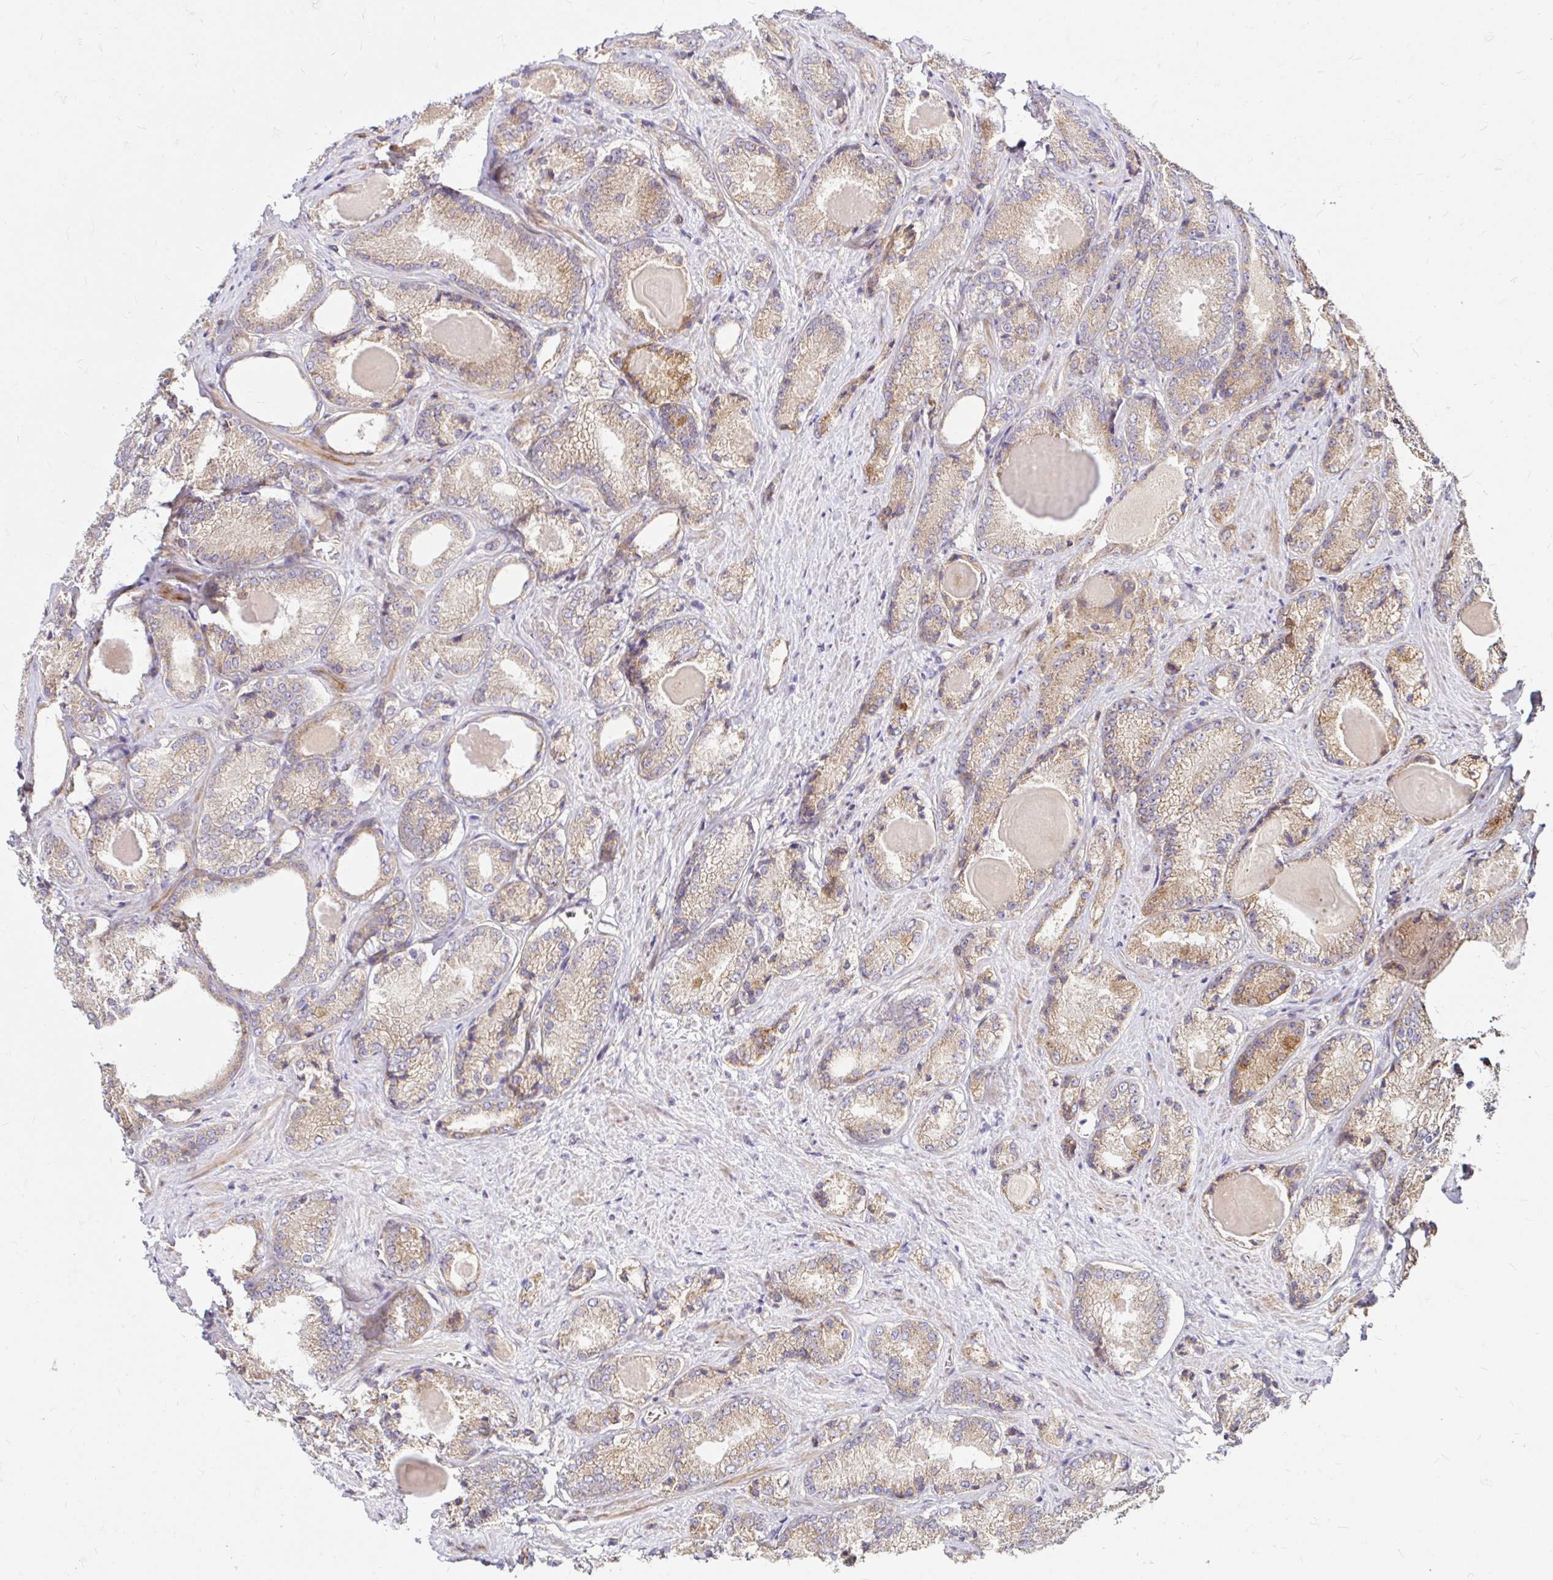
{"staining": {"intensity": "weak", "quantity": "<25%", "location": "cytoplasmic/membranous"}, "tissue": "prostate cancer", "cell_type": "Tumor cells", "image_type": "cancer", "snomed": [{"axis": "morphology", "description": "Adenocarcinoma, NOS"}, {"axis": "morphology", "description": "Adenocarcinoma, Low grade"}, {"axis": "topography", "description": "Prostate"}], "caption": "Immunohistochemistry micrograph of human prostate adenocarcinoma stained for a protein (brown), which shows no staining in tumor cells. (DAB (3,3'-diaminobenzidine) immunohistochemistry, high magnification).", "gene": "ITGA2", "patient": {"sex": "male", "age": 68}}